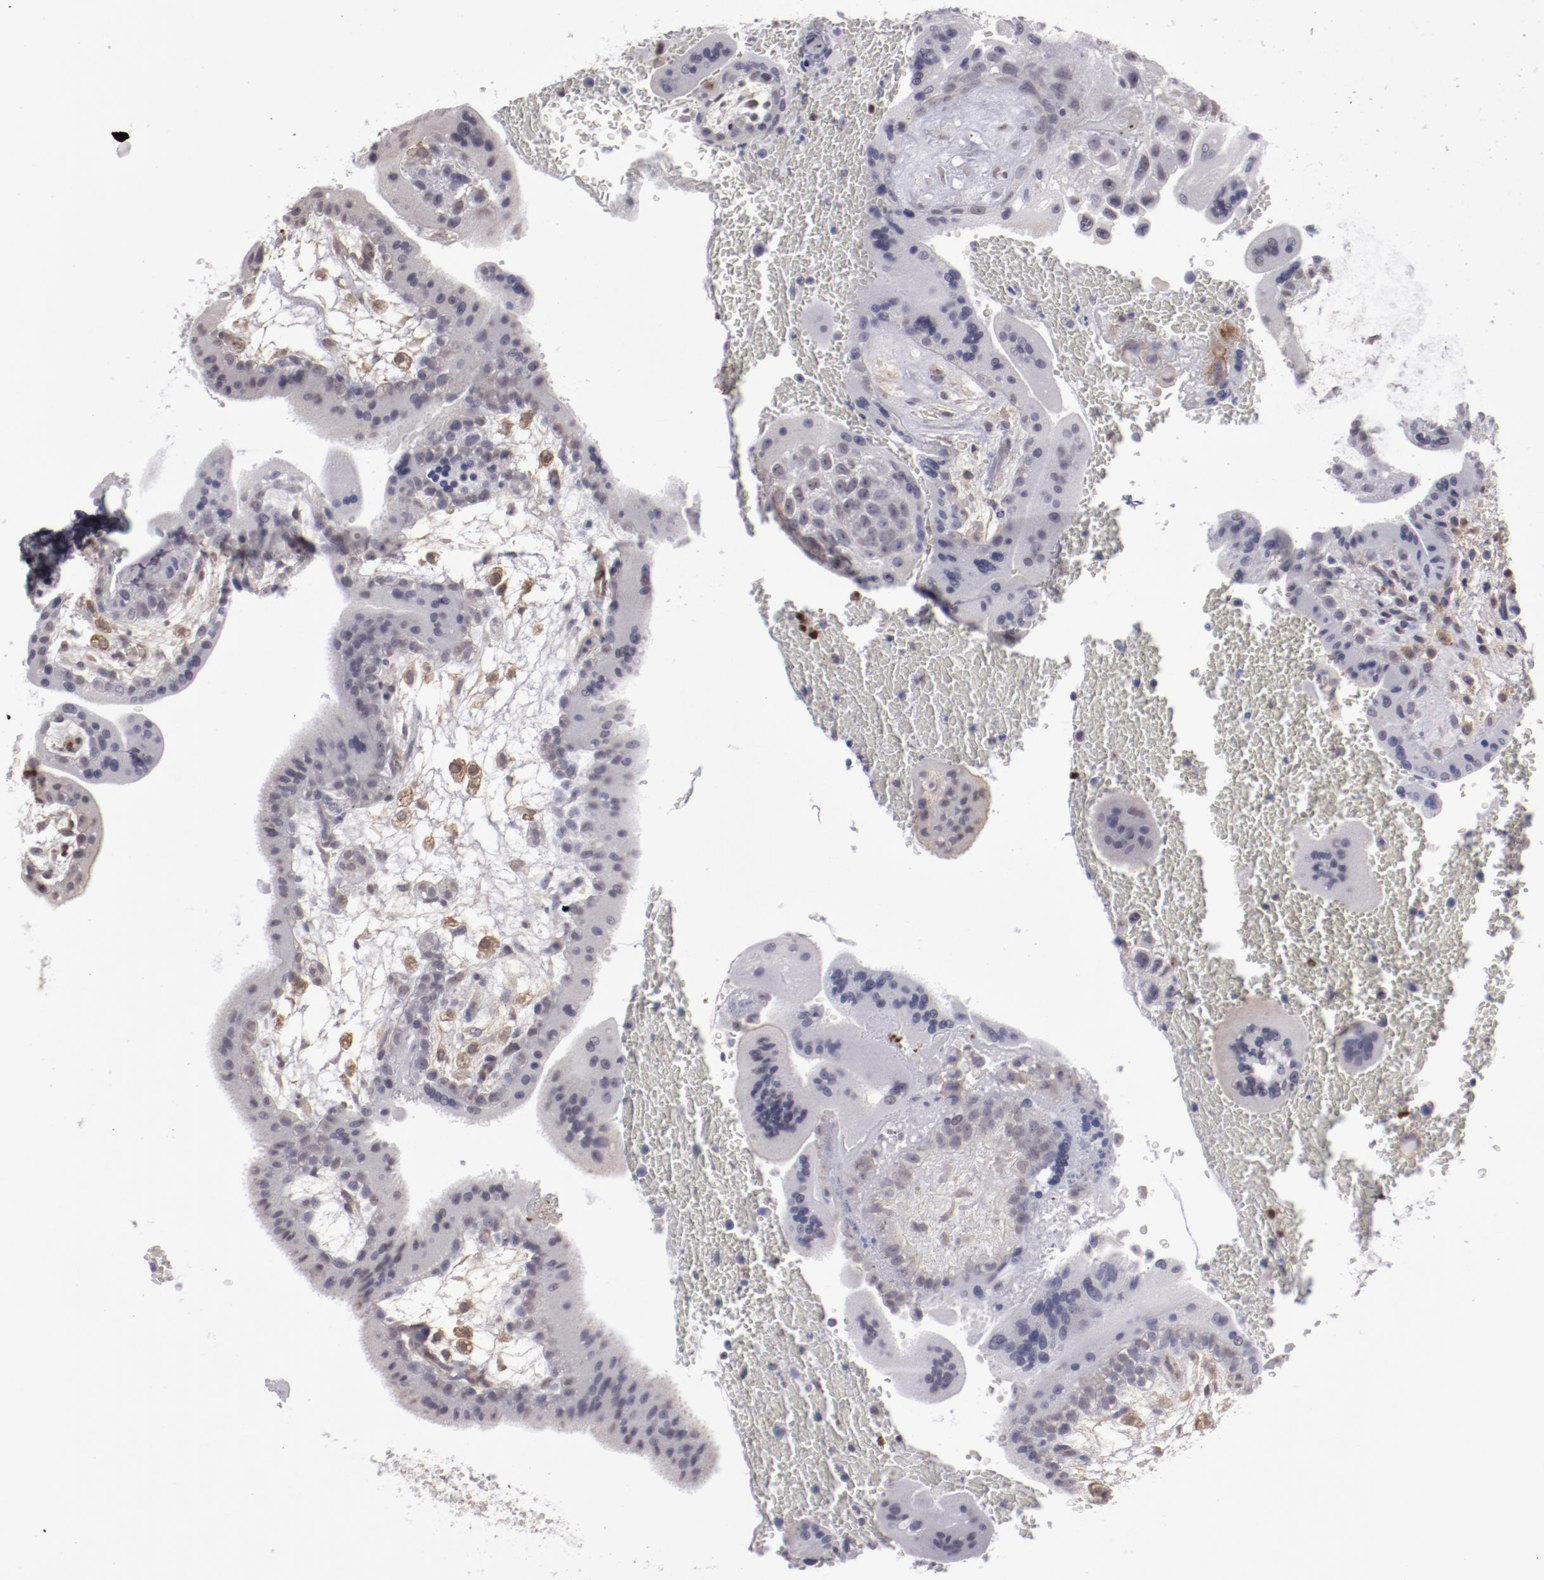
{"staining": {"intensity": "negative", "quantity": "none", "location": "none"}, "tissue": "placenta", "cell_type": "Decidual cells", "image_type": "normal", "snomed": [{"axis": "morphology", "description": "Normal tissue, NOS"}, {"axis": "topography", "description": "Placenta"}], "caption": "Immunohistochemistry micrograph of benign placenta: placenta stained with DAB (3,3'-diaminobenzidine) exhibits no significant protein expression in decidual cells. (DAB (3,3'-diaminobenzidine) immunohistochemistry with hematoxylin counter stain).", "gene": "LEF1", "patient": {"sex": "female", "age": 35}}